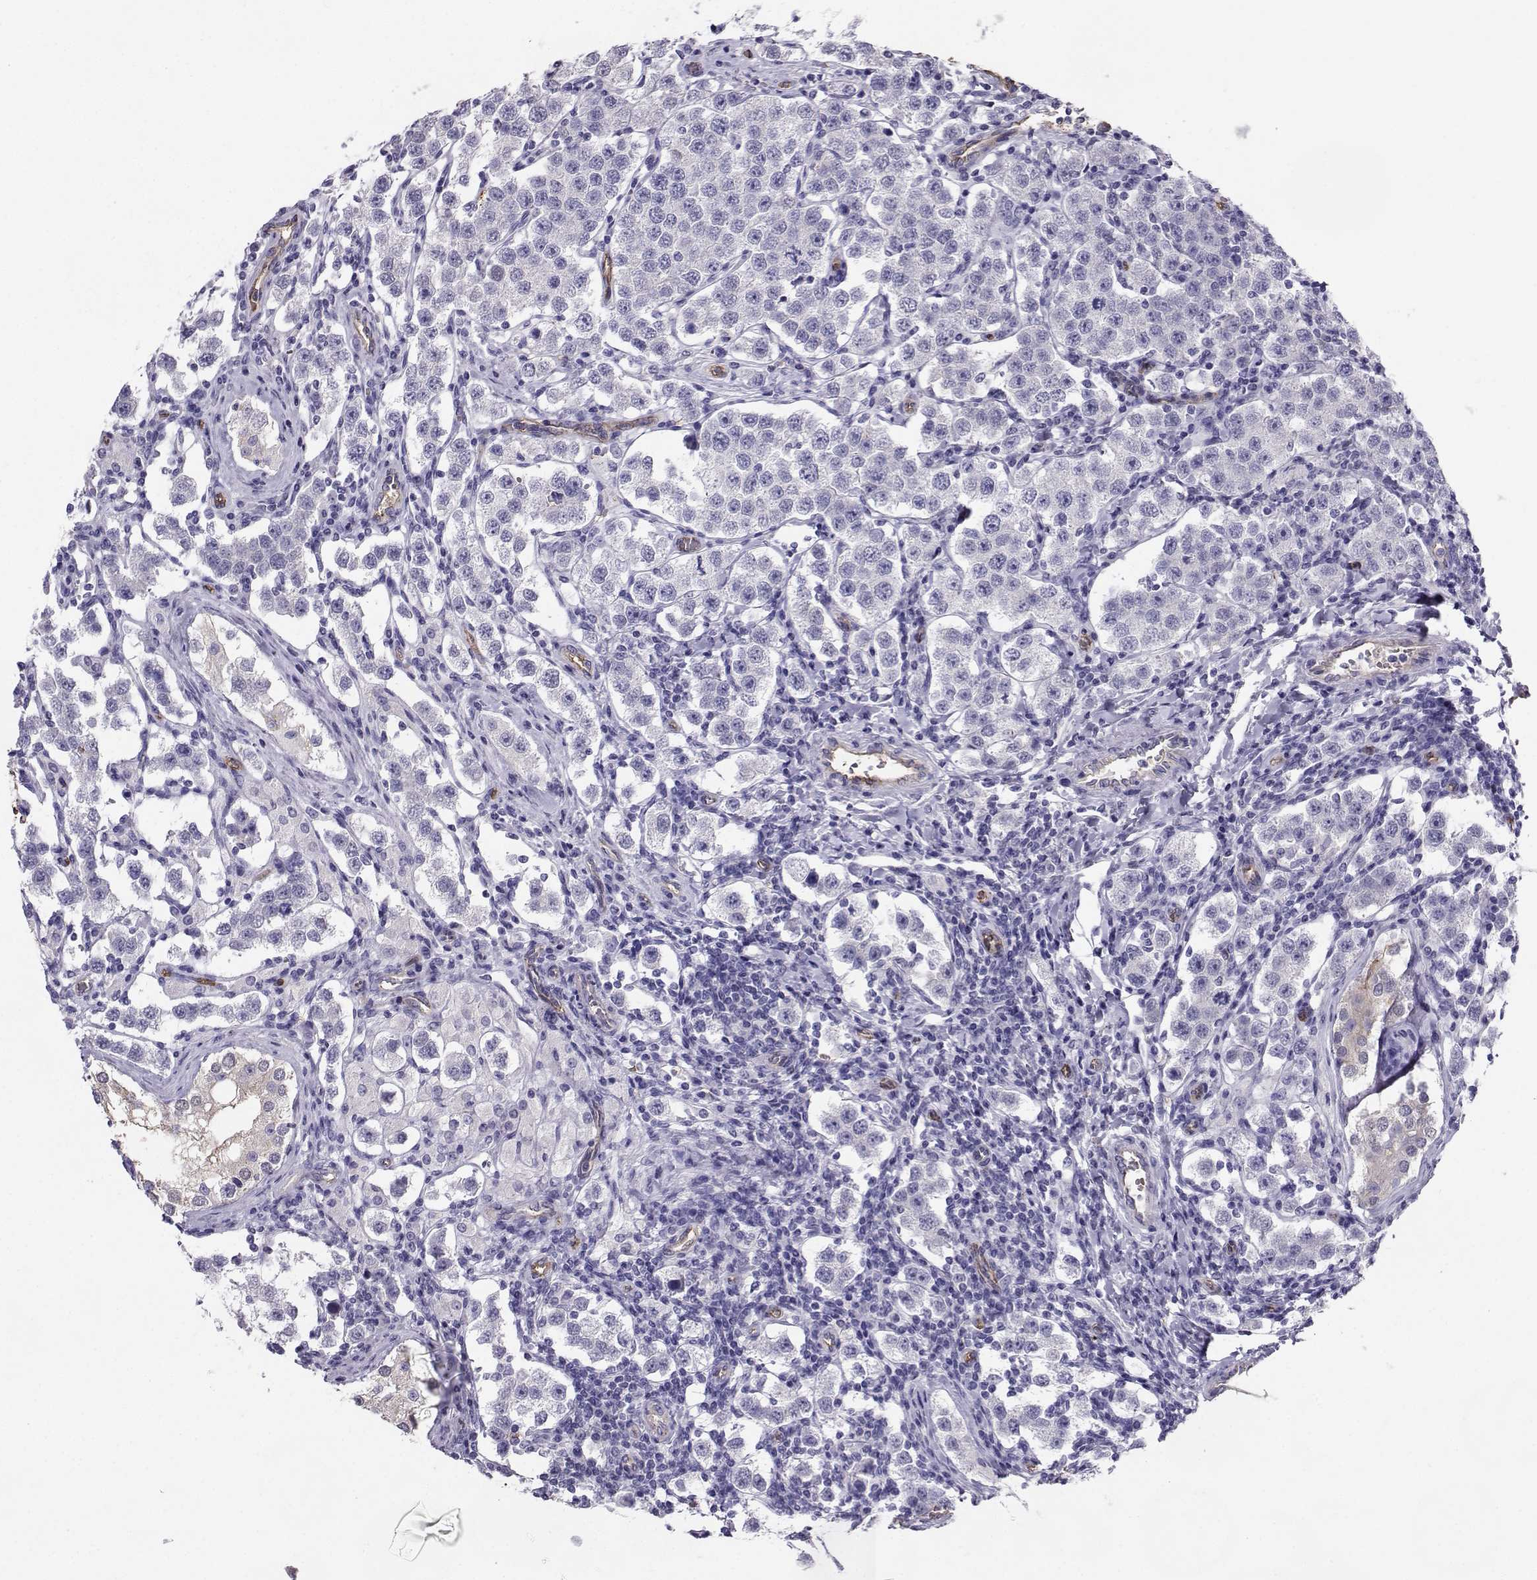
{"staining": {"intensity": "negative", "quantity": "none", "location": "none"}, "tissue": "testis cancer", "cell_type": "Tumor cells", "image_type": "cancer", "snomed": [{"axis": "morphology", "description": "Seminoma, NOS"}, {"axis": "topography", "description": "Testis"}], "caption": "Tumor cells are negative for brown protein staining in testis cancer (seminoma).", "gene": "CLUL1", "patient": {"sex": "male", "age": 37}}